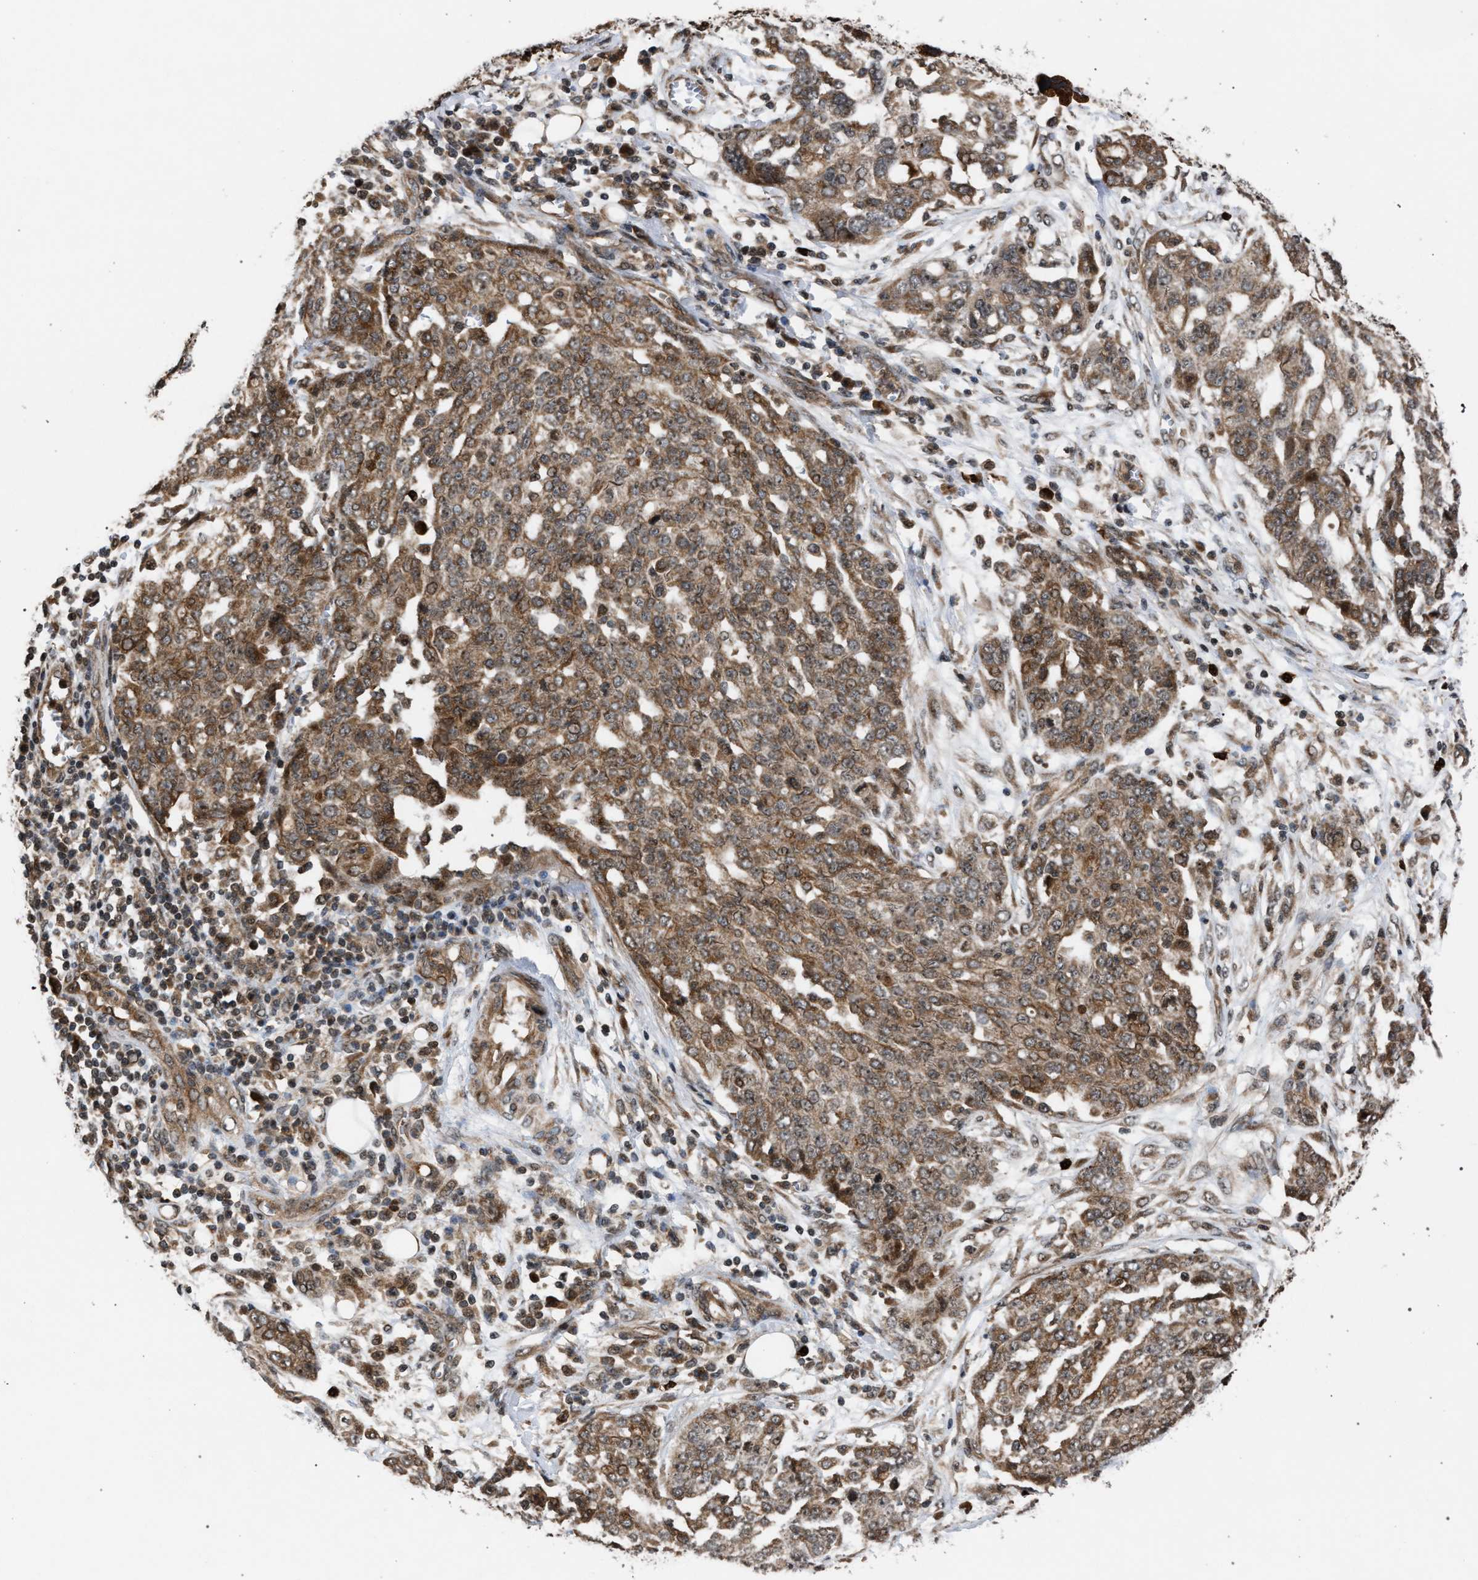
{"staining": {"intensity": "moderate", "quantity": ">75%", "location": "cytoplasmic/membranous"}, "tissue": "ovarian cancer", "cell_type": "Tumor cells", "image_type": "cancer", "snomed": [{"axis": "morphology", "description": "Cystadenocarcinoma, serous, NOS"}, {"axis": "topography", "description": "Soft tissue"}, {"axis": "topography", "description": "Ovary"}], "caption": "IHC staining of ovarian cancer (serous cystadenocarcinoma), which exhibits medium levels of moderate cytoplasmic/membranous expression in about >75% of tumor cells indicating moderate cytoplasmic/membranous protein positivity. The staining was performed using DAB (3,3'-diaminobenzidine) (brown) for protein detection and nuclei were counterstained in hematoxylin (blue).", "gene": "IRAK4", "patient": {"sex": "female", "age": 57}}